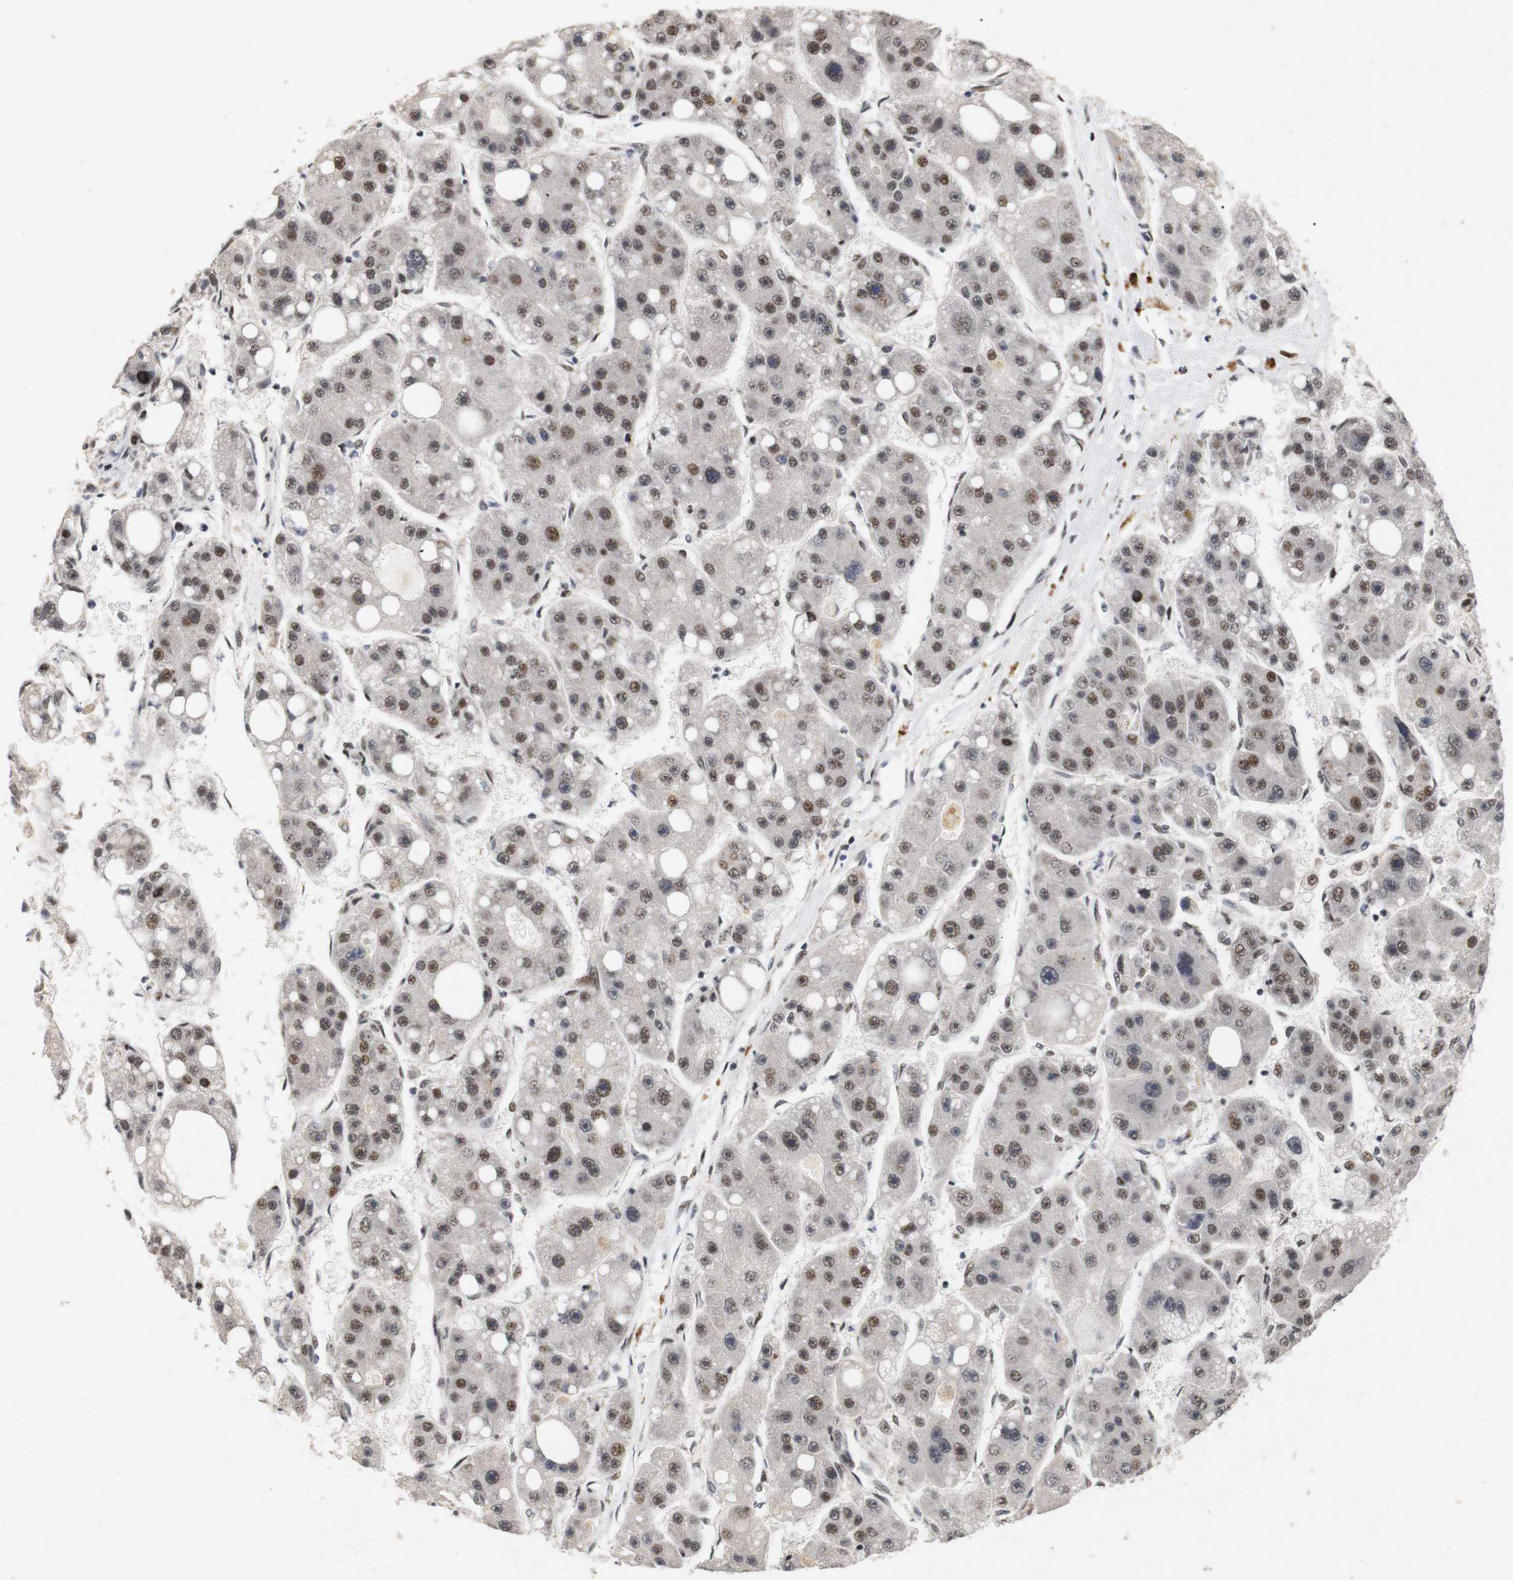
{"staining": {"intensity": "weak", "quantity": "25%-75%", "location": "nuclear"}, "tissue": "liver cancer", "cell_type": "Tumor cells", "image_type": "cancer", "snomed": [{"axis": "morphology", "description": "Carcinoma, Hepatocellular, NOS"}, {"axis": "topography", "description": "Liver"}], "caption": "The immunohistochemical stain highlights weak nuclear positivity in tumor cells of liver cancer (hepatocellular carcinoma) tissue. Nuclei are stained in blue.", "gene": "PYM1", "patient": {"sex": "female", "age": 61}}